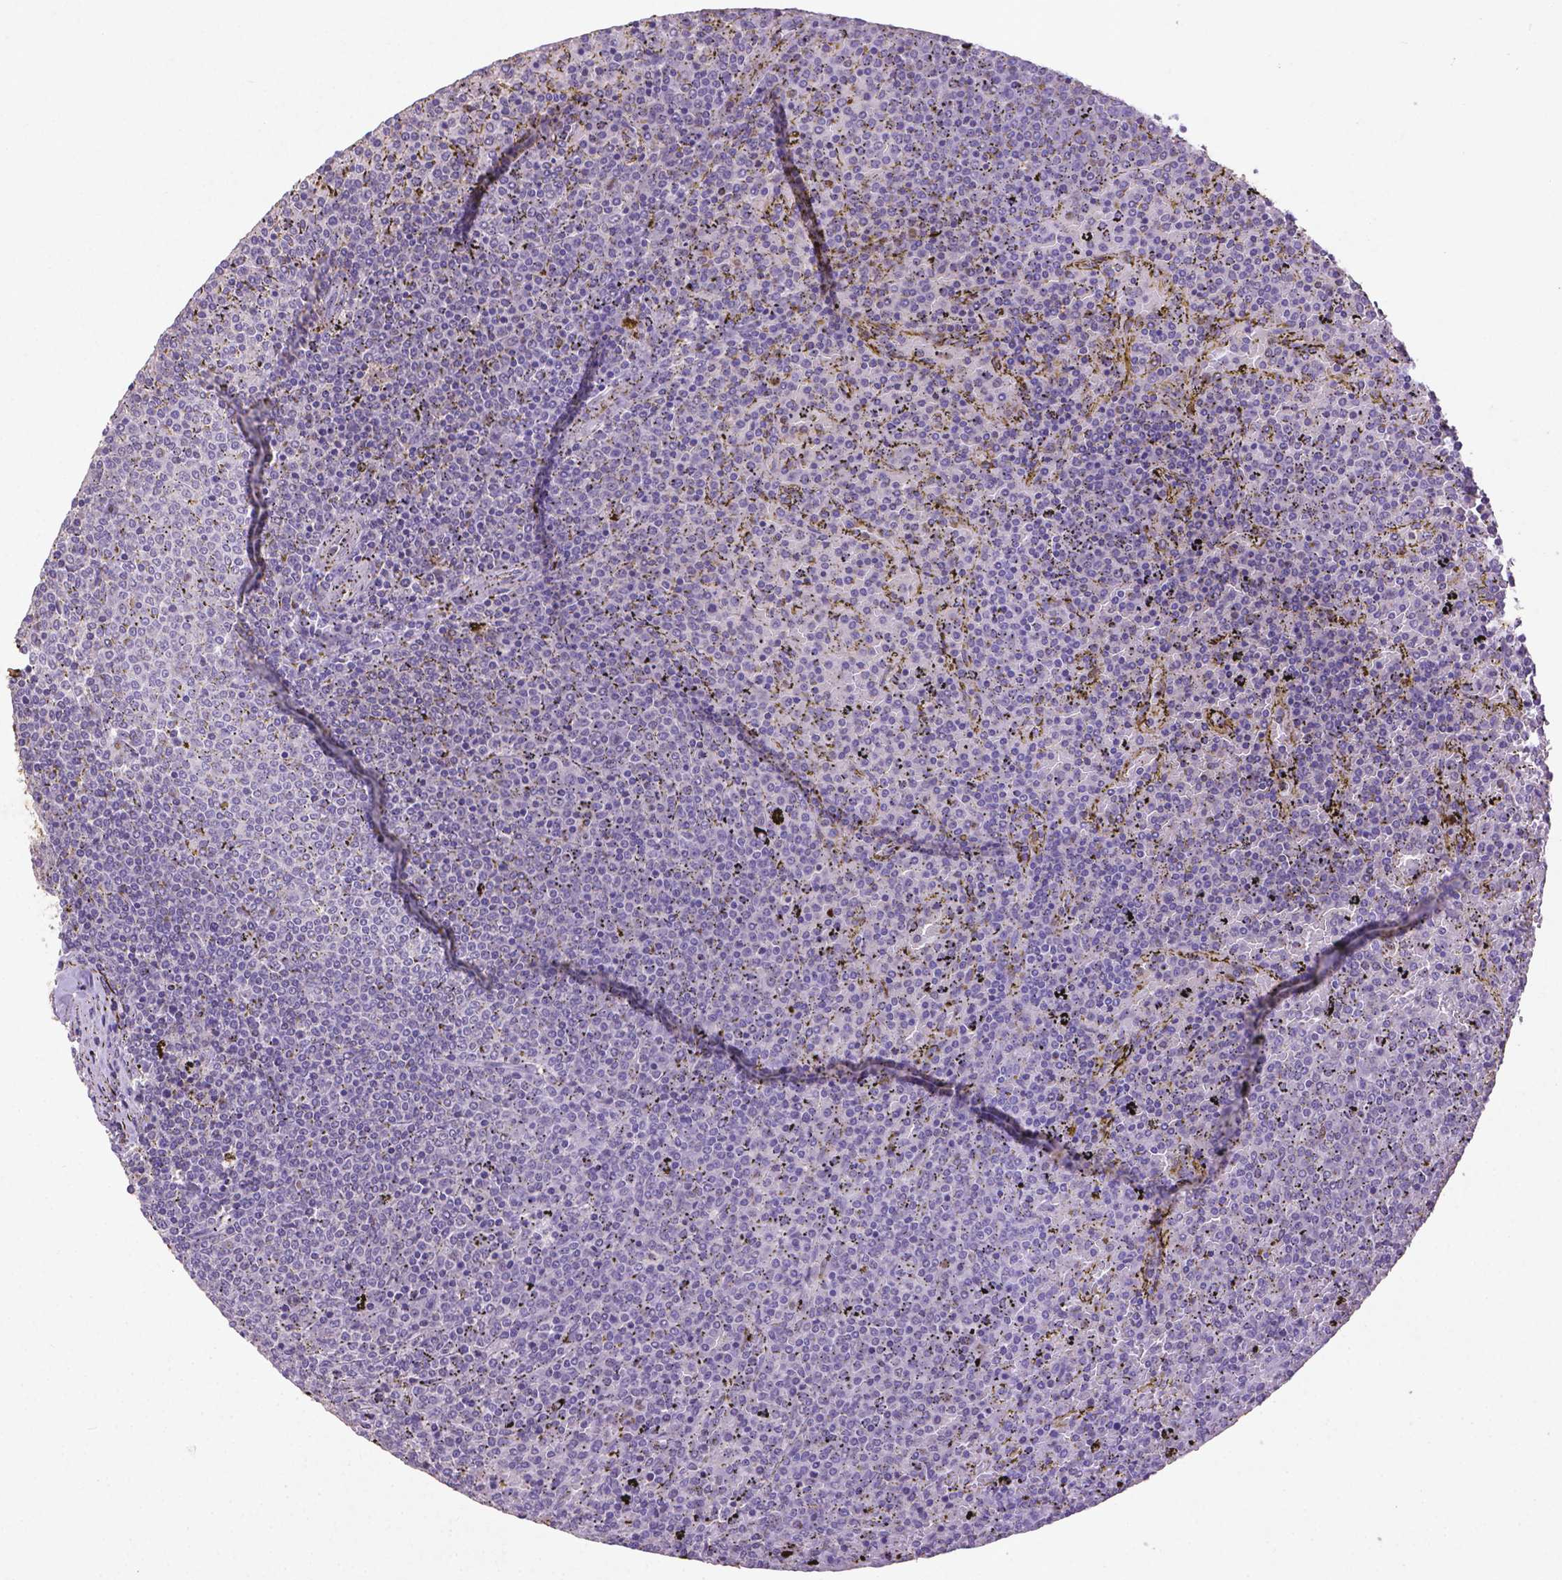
{"staining": {"intensity": "negative", "quantity": "none", "location": "none"}, "tissue": "lymphoma", "cell_type": "Tumor cells", "image_type": "cancer", "snomed": [{"axis": "morphology", "description": "Malignant lymphoma, non-Hodgkin's type, Low grade"}, {"axis": "topography", "description": "Spleen"}], "caption": "High power microscopy micrograph of an immunohistochemistry (IHC) photomicrograph of lymphoma, revealing no significant expression in tumor cells.", "gene": "CDKN1A", "patient": {"sex": "female", "age": 77}}